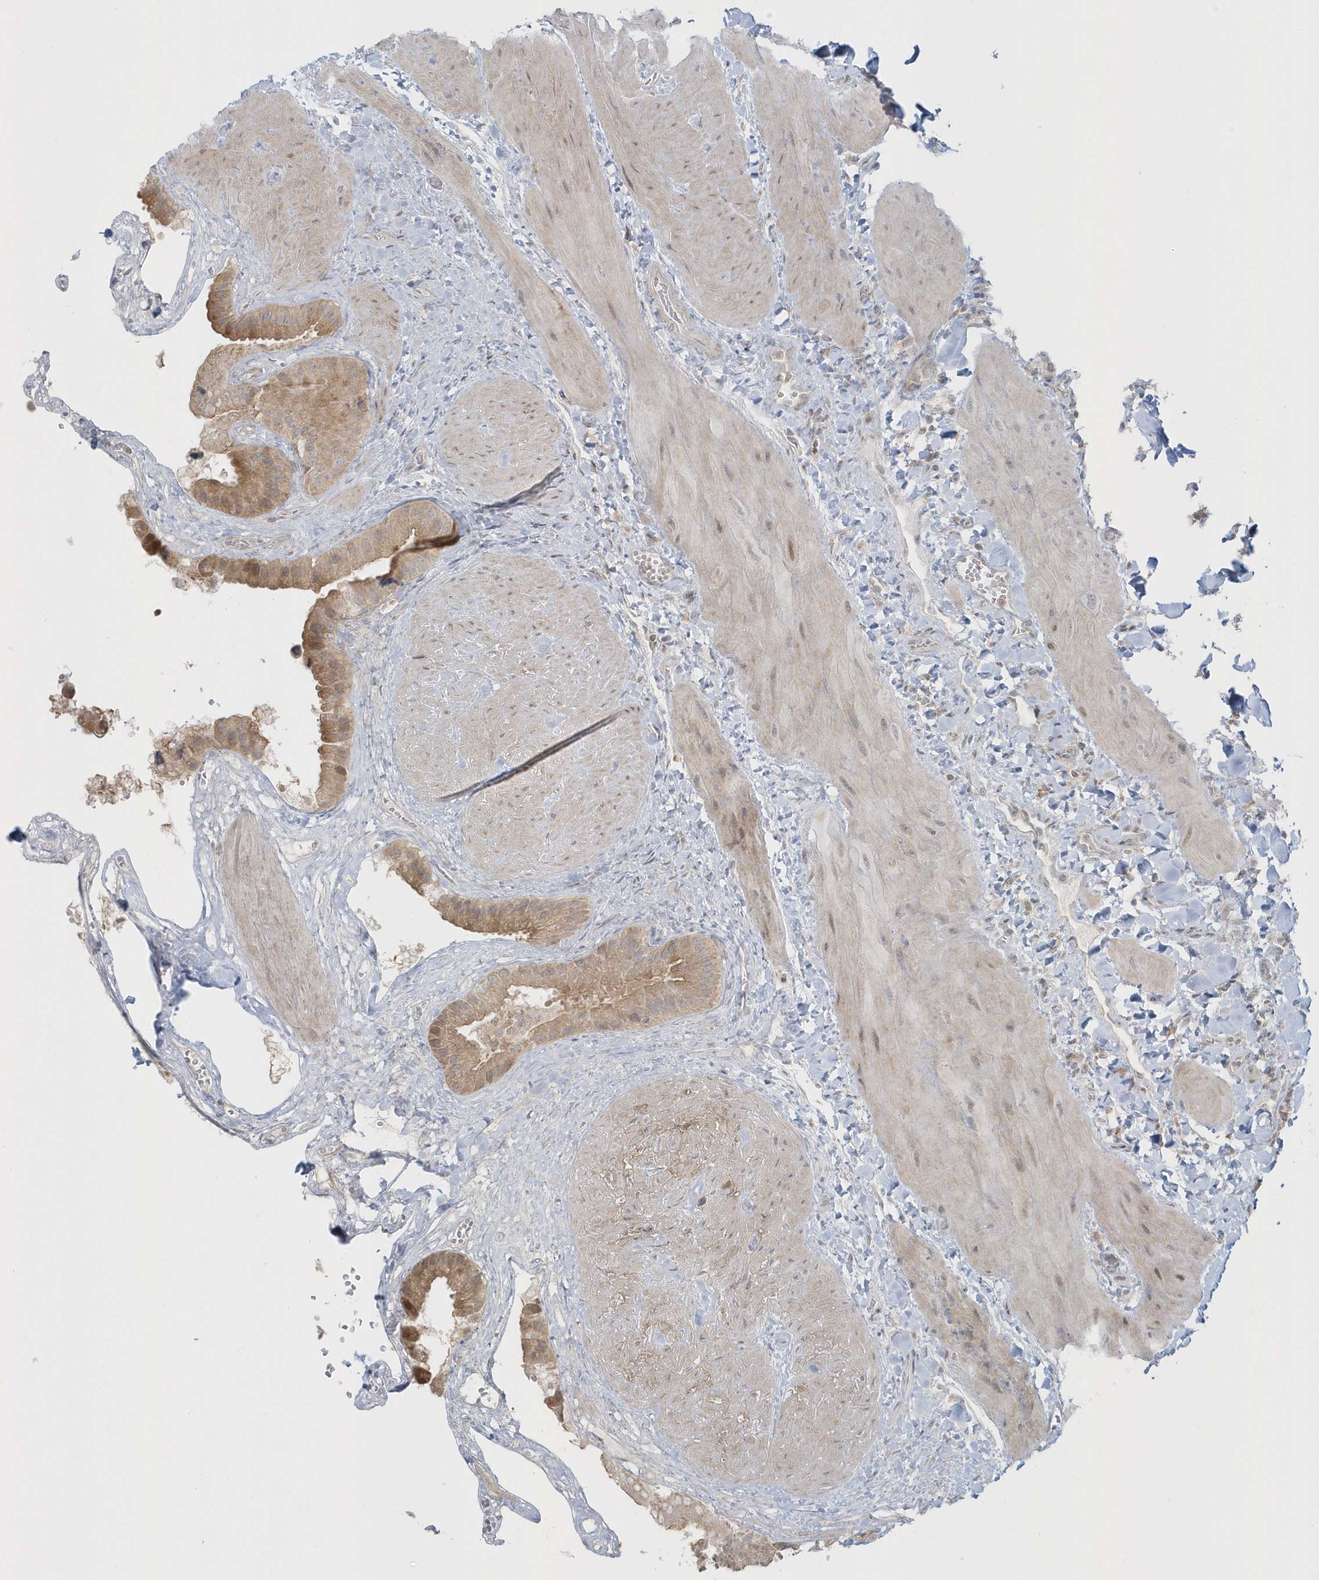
{"staining": {"intensity": "moderate", "quantity": "25%-75%", "location": "cytoplasmic/membranous"}, "tissue": "gallbladder", "cell_type": "Glandular cells", "image_type": "normal", "snomed": [{"axis": "morphology", "description": "Normal tissue, NOS"}, {"axis": "topography", "description": "Gallbladder"}], "caption": "Immunohistochemical staining of benign gallbladder exhibits moderate cytoplasmic/membranous protein expression in about 25%-75% of glandular cells. (Brightfield microscopy of DAB IHC at high magnification).", "gene": "BLTP3A", "patient": {"sex": "male", "age": 55}}